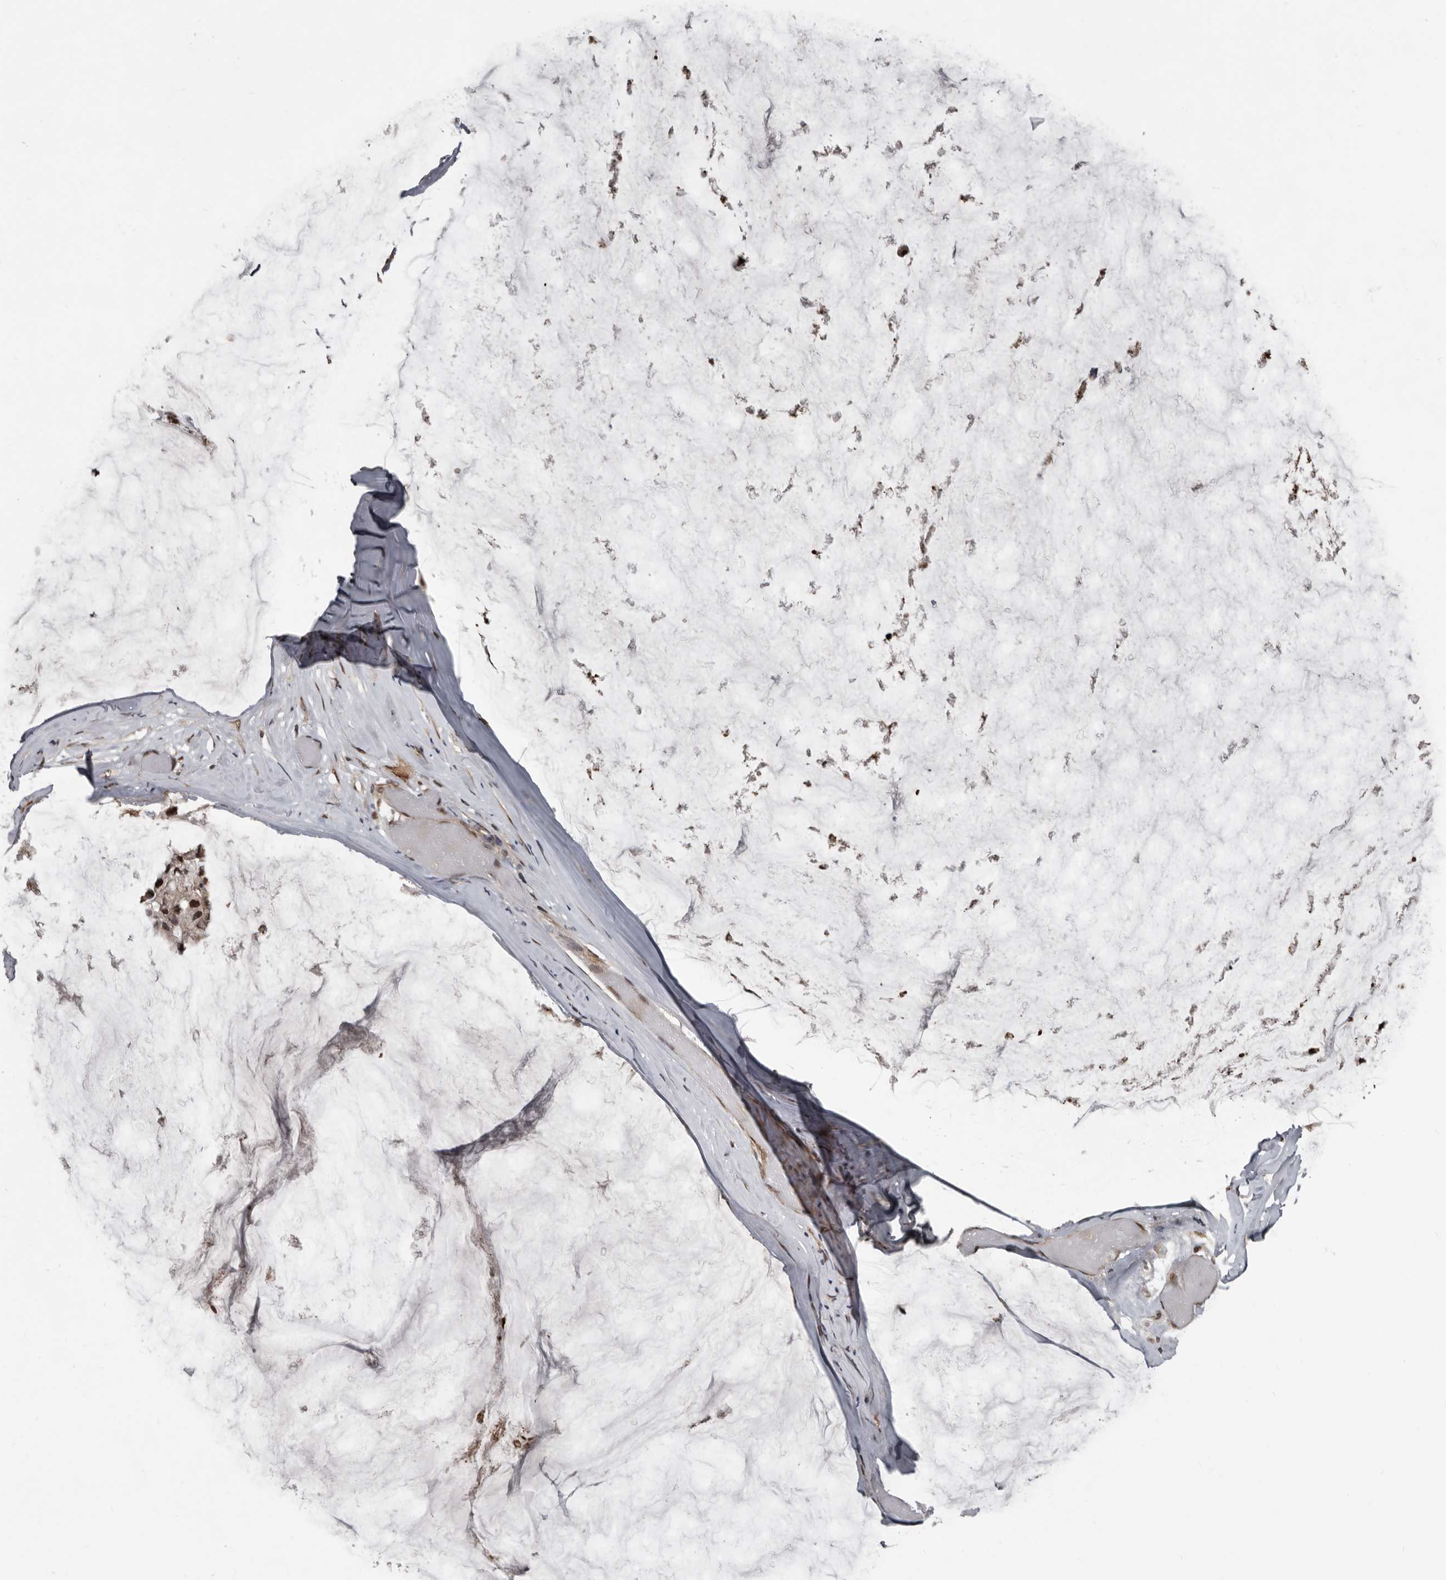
{"staining": {"intensity": "strong", "quantity": ">75%", "location": "cytoplasmic/membranous,nuclear"}, "tissue": "ovarian cancer", "cell_type": "Tumor cells", "image_type": "cancer", "snomed": [{"axis": "morphology", "description": "Cystadenocarcinoma, mucinous, NOS"}, {"axis": "topography", "description": "Ovary"}], "caption": "An image of ovarian cancer (mucinous cystadenocarcinoma) stained for a protein shows strong cytoplasmic/membranous and nuclear brown staining in tumor cells.", "gene": "CHD1L", "patient": {"sex": "female", "age": 39}}